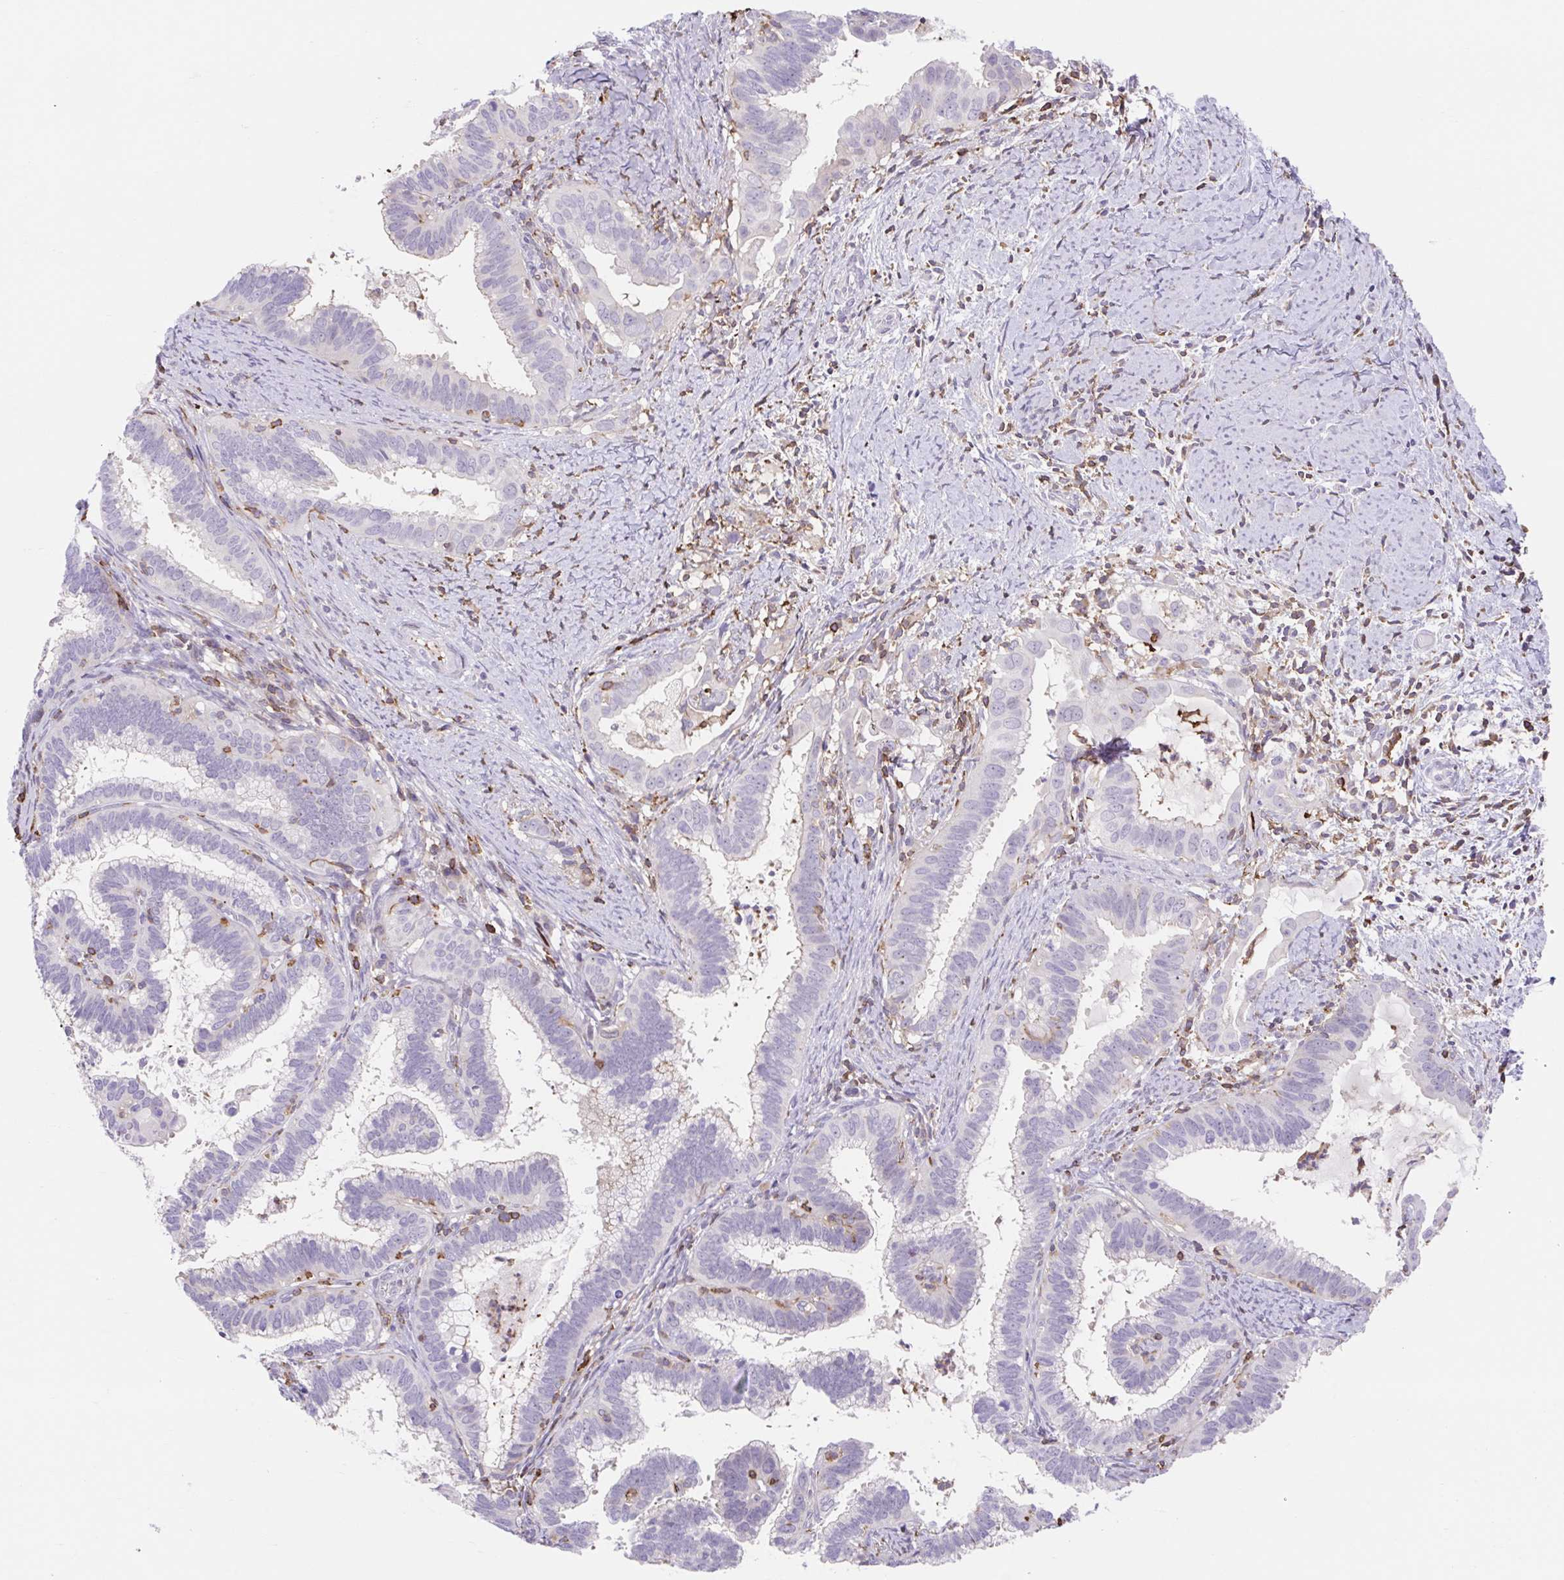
{"staining": {"intensity": "negative", "quantity": "none", "location": "none"}, "tissue": "cervical cancer", "cell_type": "Tumor cells", "image_type": "cancer", "snomed": [{"axis": "morphology", "description": "Adenocarcinoma, NOS"}, {"axis": "topography", "description": "Cervix"}], "caption": "High magnification brightfield microscopy of cervical cancer stained with DAB (brown) and counterstained with hematoxylin (blue): tumor cells show no significant expression. Nuclei are stained in blue.", "gene": "TPRG1", "patient": {"sex": "female", "age": 61}}